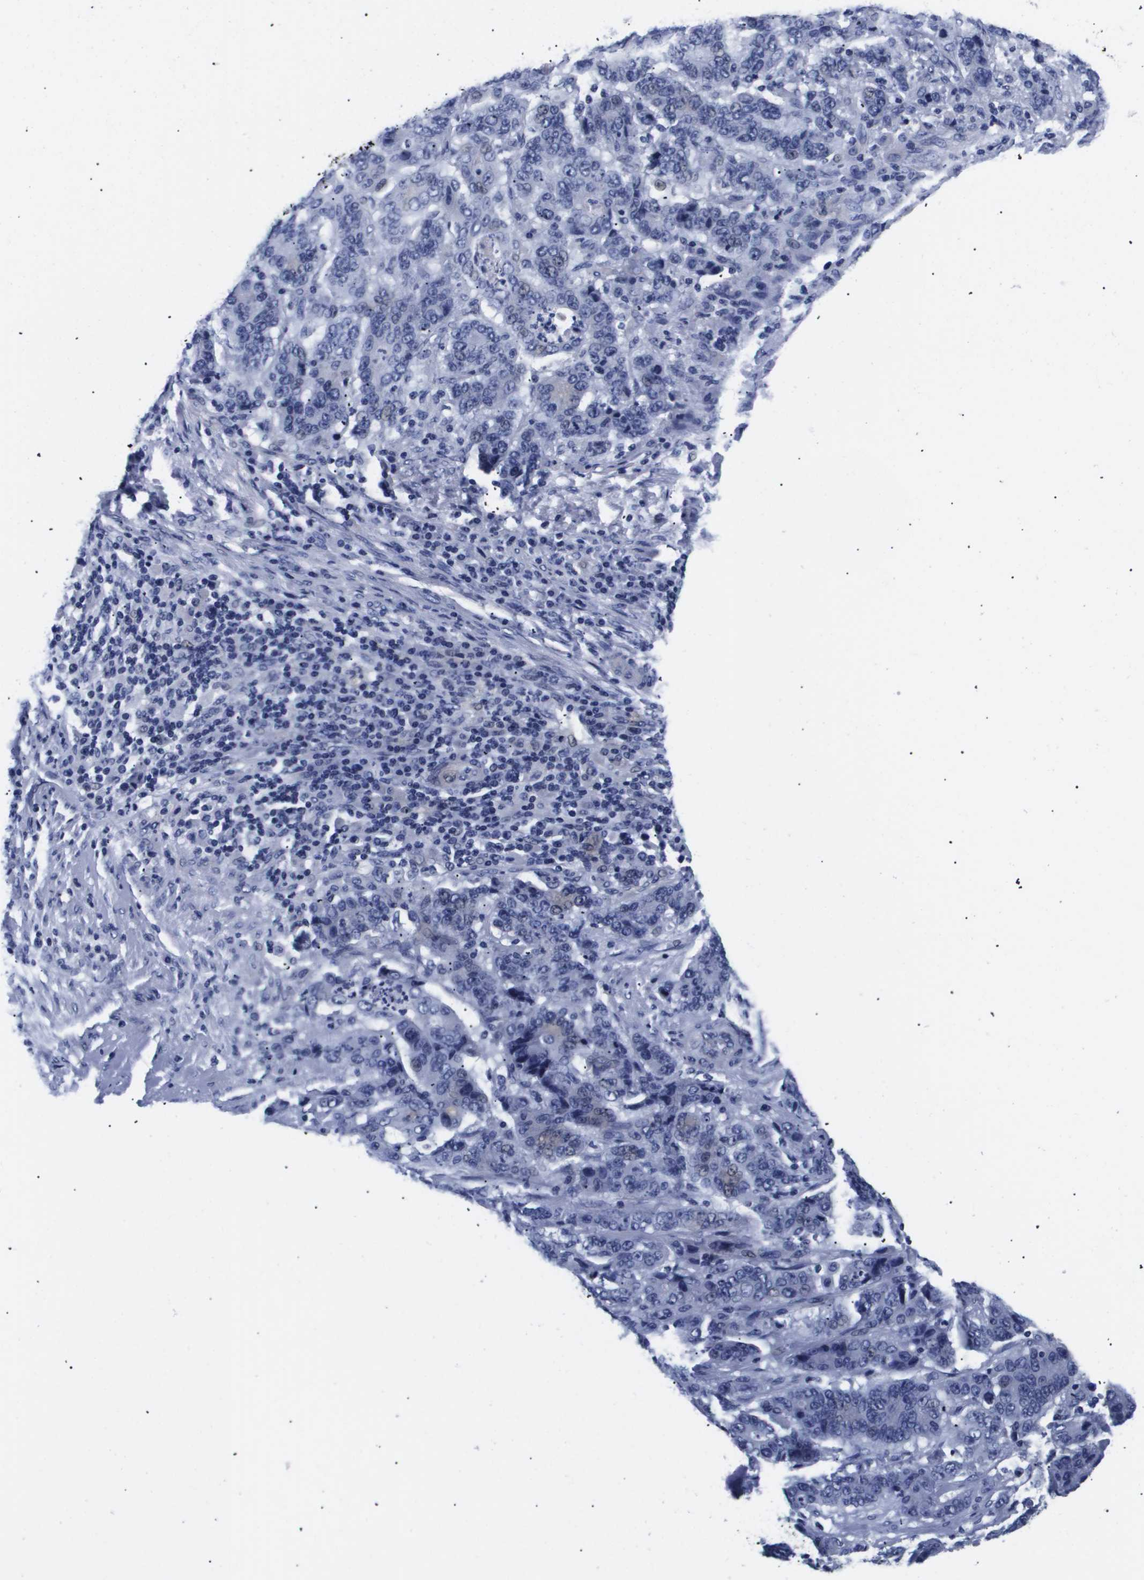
{"staining": {"intensity": "negative", "quantity": "none", "location": "none"}, "tissue": "stomach cancer", "cell_type": "Tumor cells", "image_type": "cancer", "snomed": [{"axis": "morphology", "description": "Adenocarcinoma, NOS"}, {"axis": "topography", "description": "Stomach"}], "caption": "DAB (3,3'-diaminobenzidine) immunohistochemical staining of human stomach cancer shows no significant positivity in tumor cells. (DAB IHC visualized using brightfield microscopy, high magnification).", "gene": "ATP6V0A4", "patient": {"sex": "female", "age": 73}}